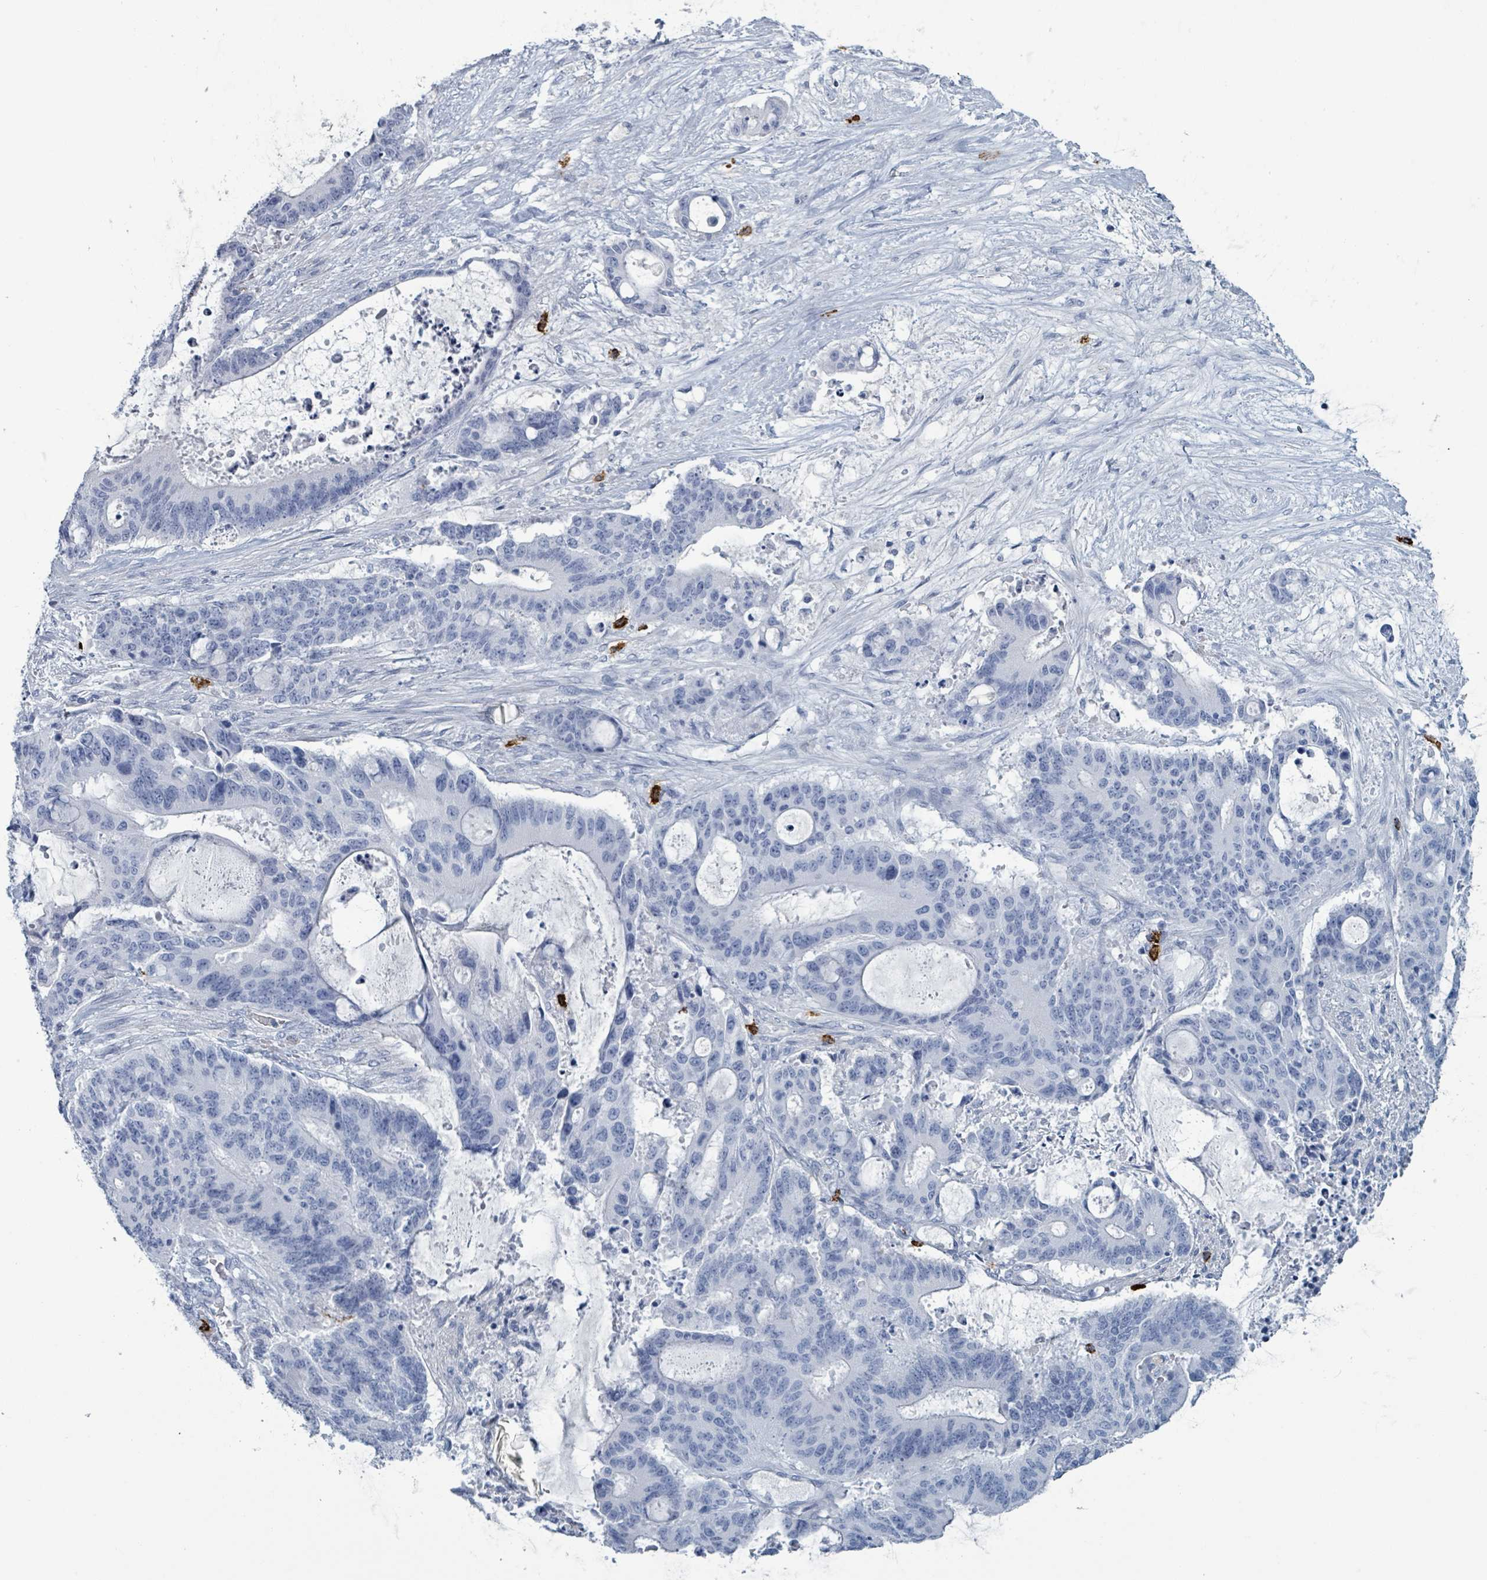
{"staining": {"intensity": "negative", "quantity": "none", "location": "none"}, "tissue": "liver cancer", "cell_type": "Tumor cells", "image_type": "cancer", "snomed": [{"axis": "morphology", "description": "Normal tissue, NOS"}, {"axis": "morphology", "description": "Cholangiocarcinoma"}, {"axis": "topography", "description": "Liver"}, {"axis": "topography", "description": "Peripheral nerve tissue"}], "caption": "Tumor cells are negative for brown protein staining in liver cancer. (Brightfield microscopy of DAB immunohistochemistry at high magnification).", "gene": "VPS13D", "patient": {"sex": "female", "age": 73}}